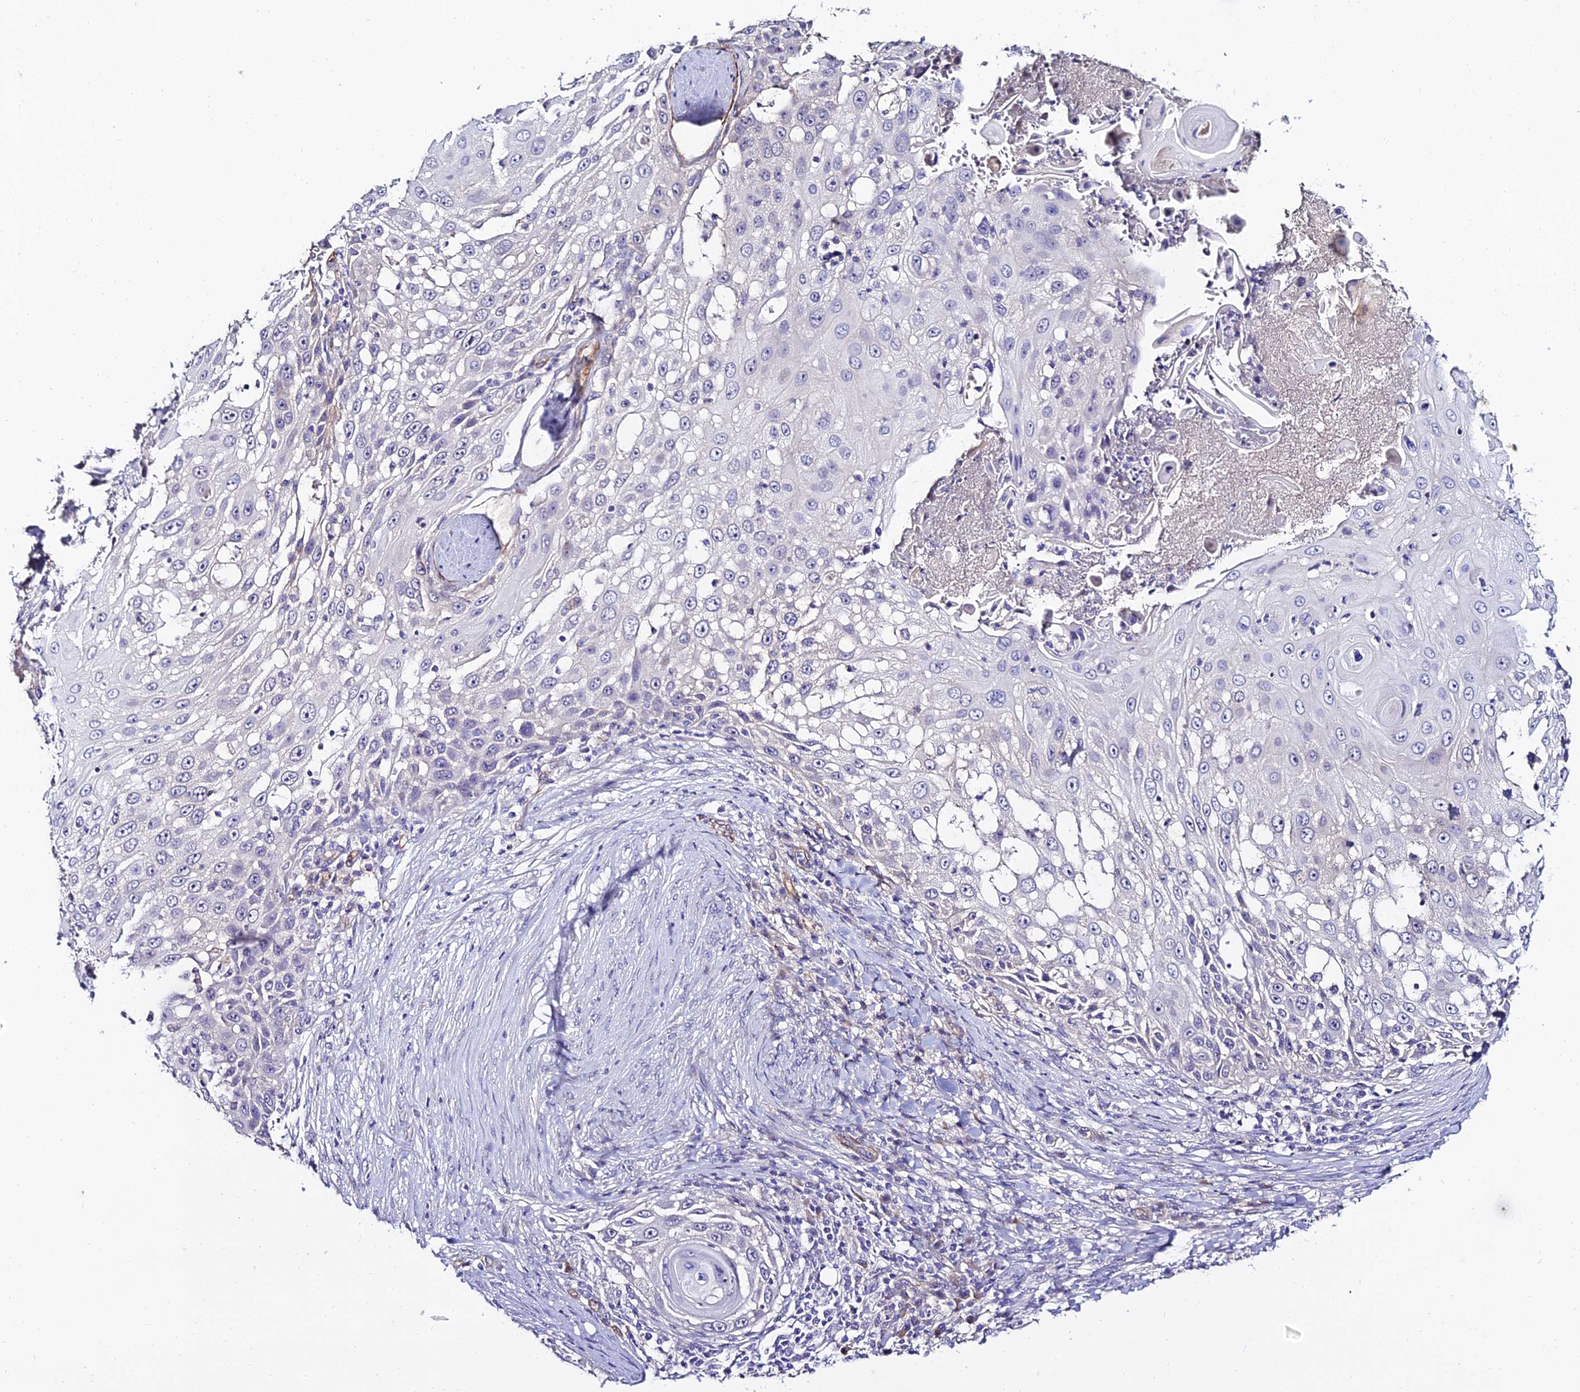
{"staining": {"intensity": "negative", "quantity": "none", "location": "none"}, "tissue": "skin cancer", "cell_type": "Tumor cells", "image_type": "cancer", "snomed": [{"axis": "morphology", "description": "Squamous cell carcinoma, NOS"}, {"axis": "topography", "description": "Skin"}], "caption": "This is an immunohistochemistry (IHC) histopathology image of squamous cell carcinoma (skin). There is no expression in tumor cells.", "gene": "ALDH3B2", "patient": {"sex": "female", "age": 44}}